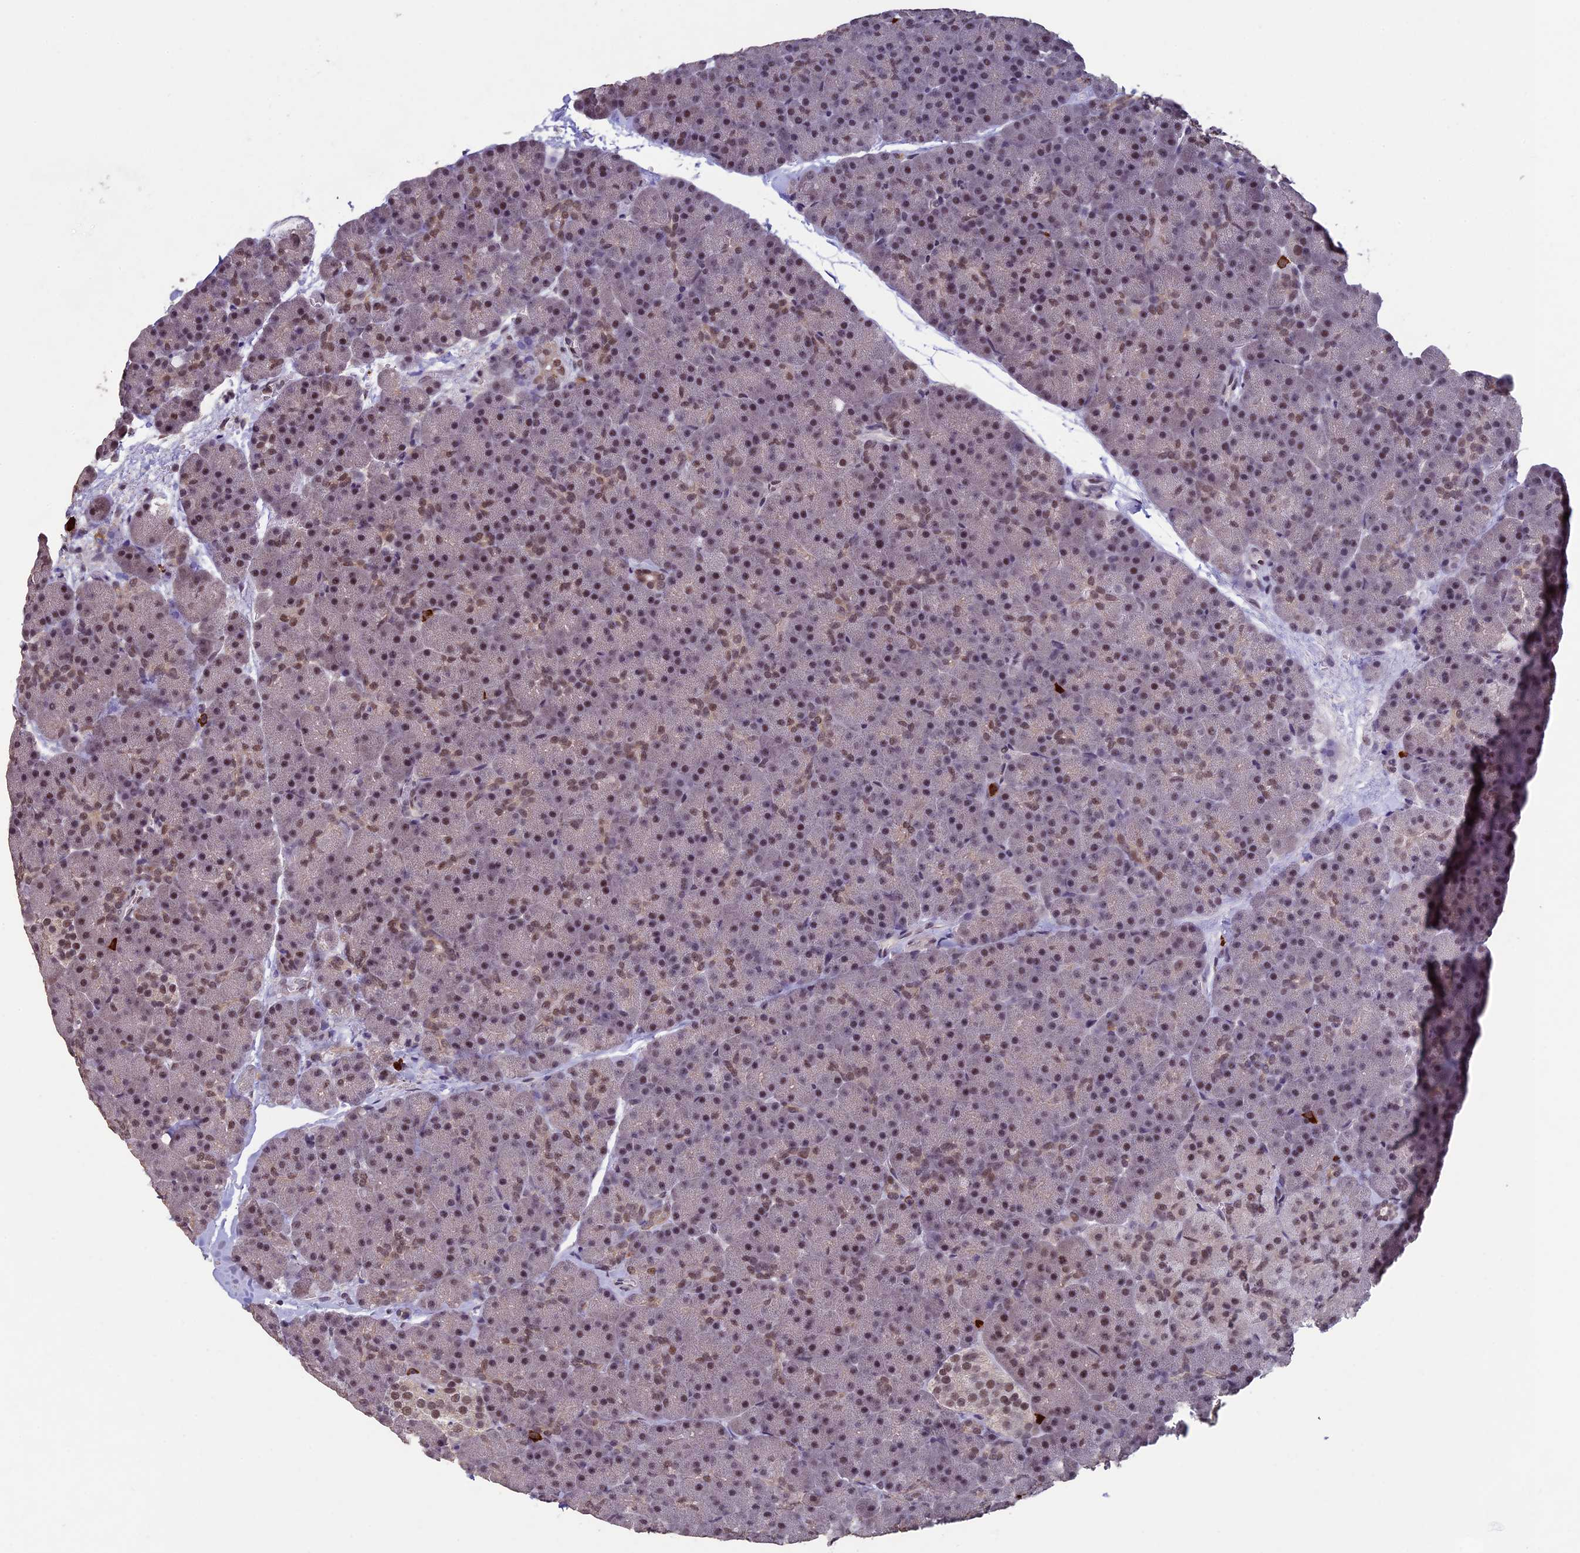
{"staining": {"intensity": "moderate", "quantity": ">75%", "location": "nuclear"}, "tissue": "pancreas", "cell_type": "Exocrine glandular cells", "image_type": "normal", "snomed": [{"axis": "morphology", "description": "Normal tissue, NOS"}, {"axis": "topography", "description": "Pancreas"}], "caption": "A medium amount of moderate nuclear positivity is seen in about >75% of exocrine glandular cells in normal pancreas.", "gene": "RNF40", "patient": {"sex": "male", "age": 36}}